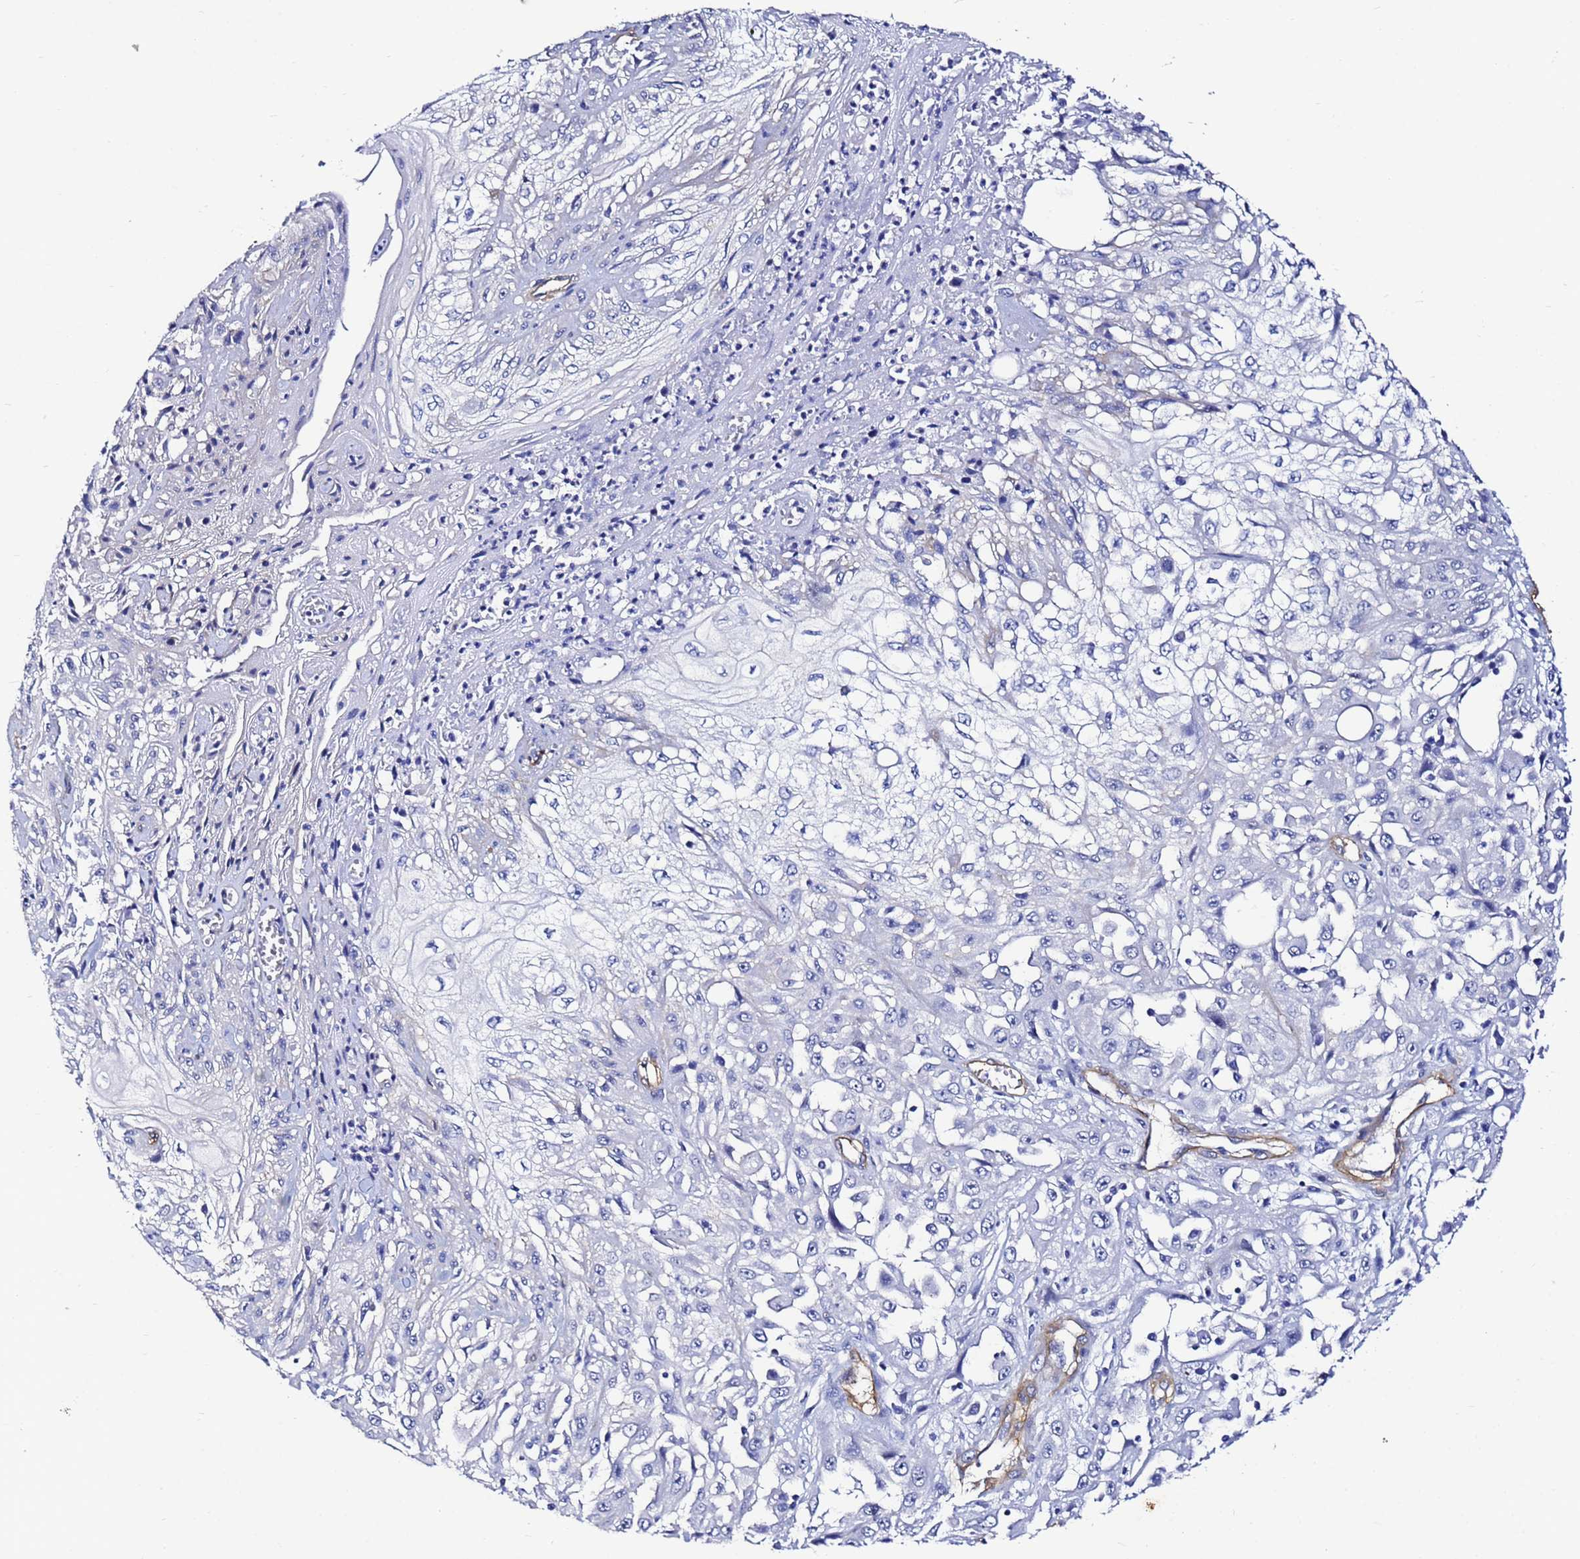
{"staining": {"intensity": "negative", "quantity": "none", "location": "none"}, "tissue": "skin cancer", "cell_type": "Tumor cells", "image_type": "cancer", "snomed": [{"axis": "morphology", "description": "Squamous cell carcinoma, NOS"}, {"axis": "morphology", "description": "Squamous cell carcinoma, metastatic, NOS"}, {"axis": "topography", "description": "Skin"}, {"axis": "topography", "description": "Lymph node"}], "caption": "An immunohistochemistry image of squamous cell carcinoma (skin) is shown. There is no staining in tumor cells of squamous cell carcinoma (skin).", "gene": "DEFB104A", "patient": {"sex": "male", "age": 75}}